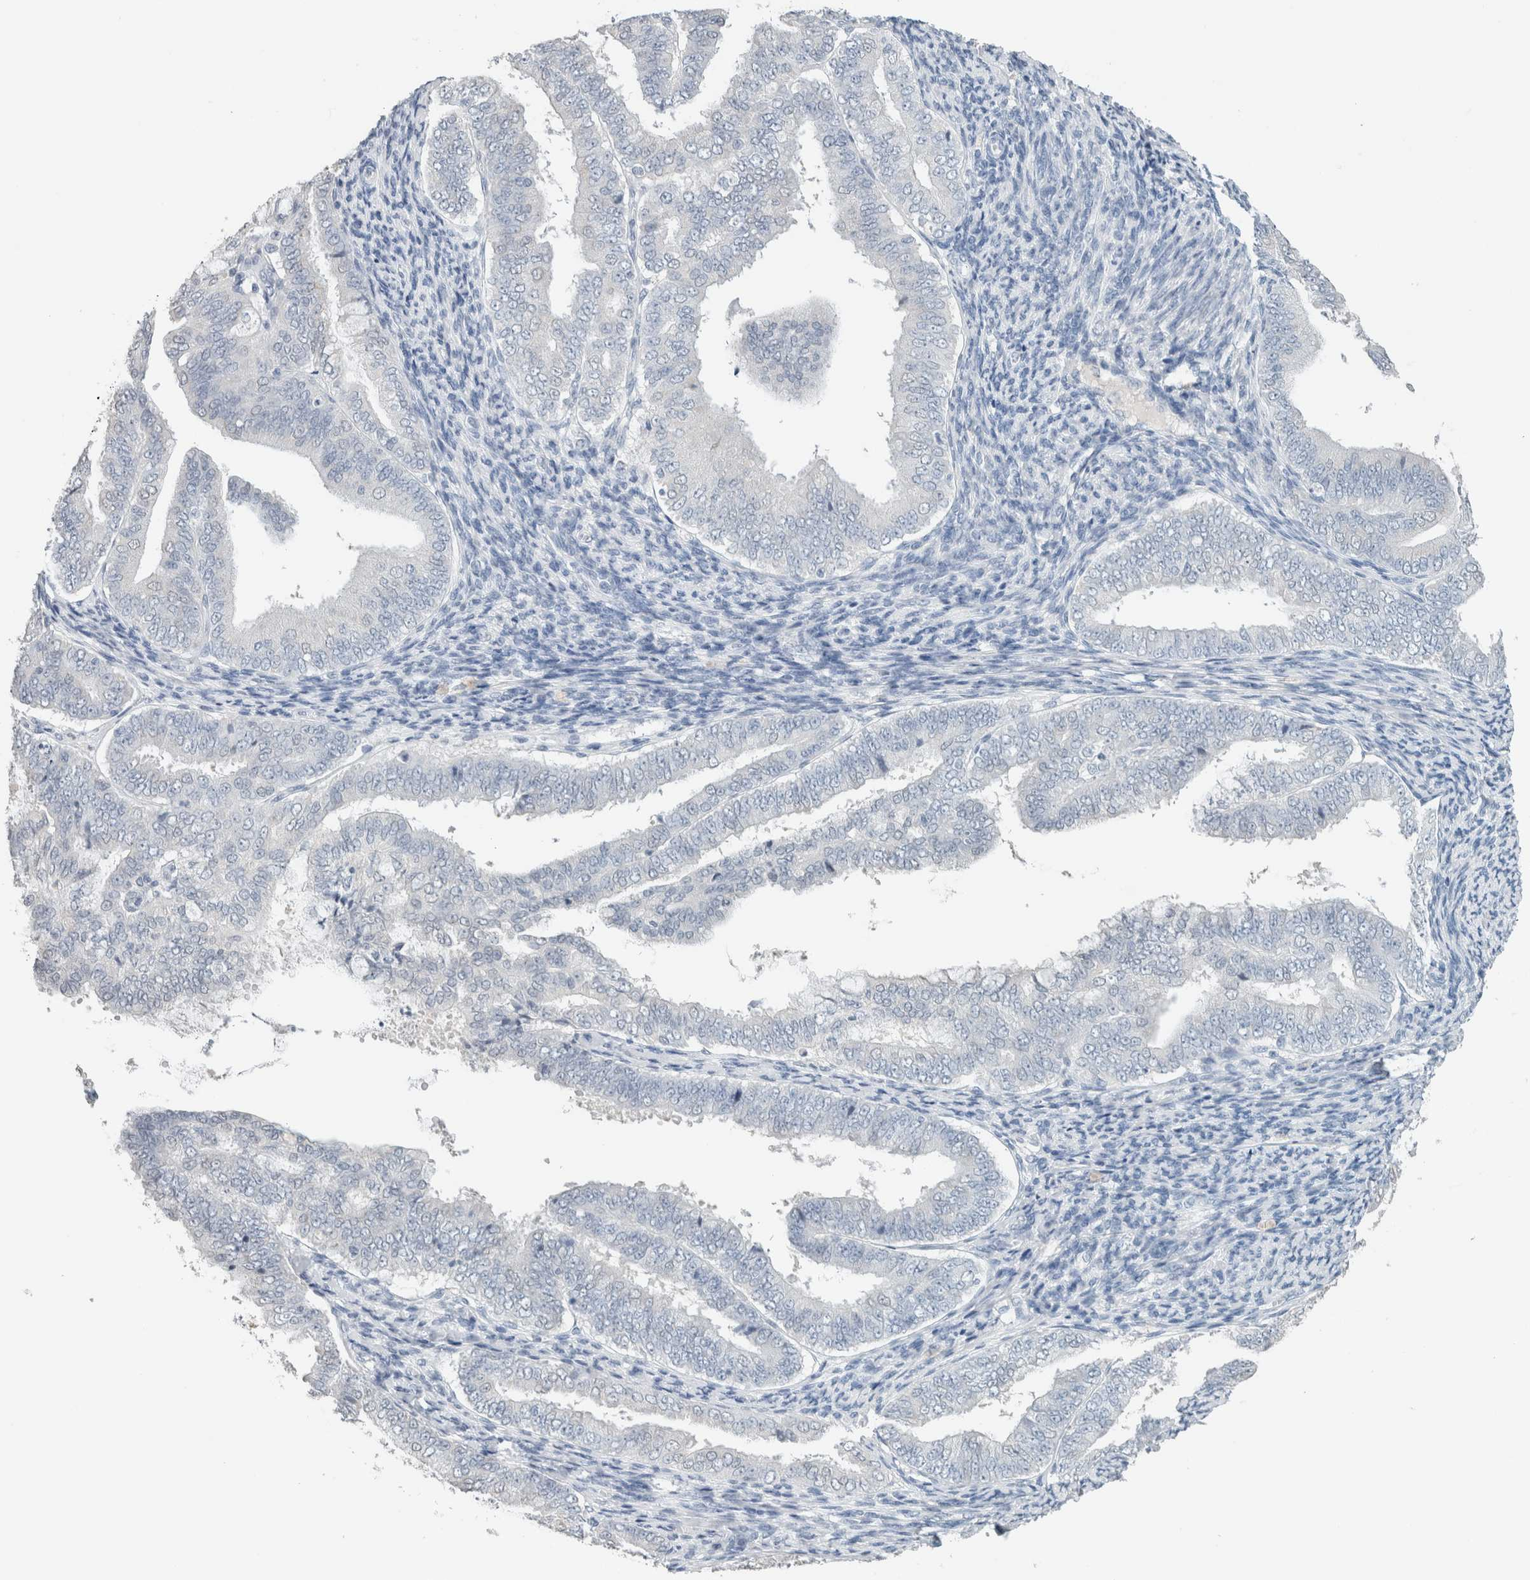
{"staining": {"intensity": "negative", "quantity": "none", "location": "none"}, "tissue": "endometrial cancer", "cell_type": "Tumor cells", "image_type": "cancer", "snomed": [{"axis": "morphology", "description": "Adenocarcinoma, NOS"}, {"axis": "topography", "description": "Endometrium"}], "caption": "The photomicrograph shows no significant staining in tumor cells of endometrial adenocarcinoma.", "gene": "CRAT", "patient": {"sex": "female", "age": 63}}